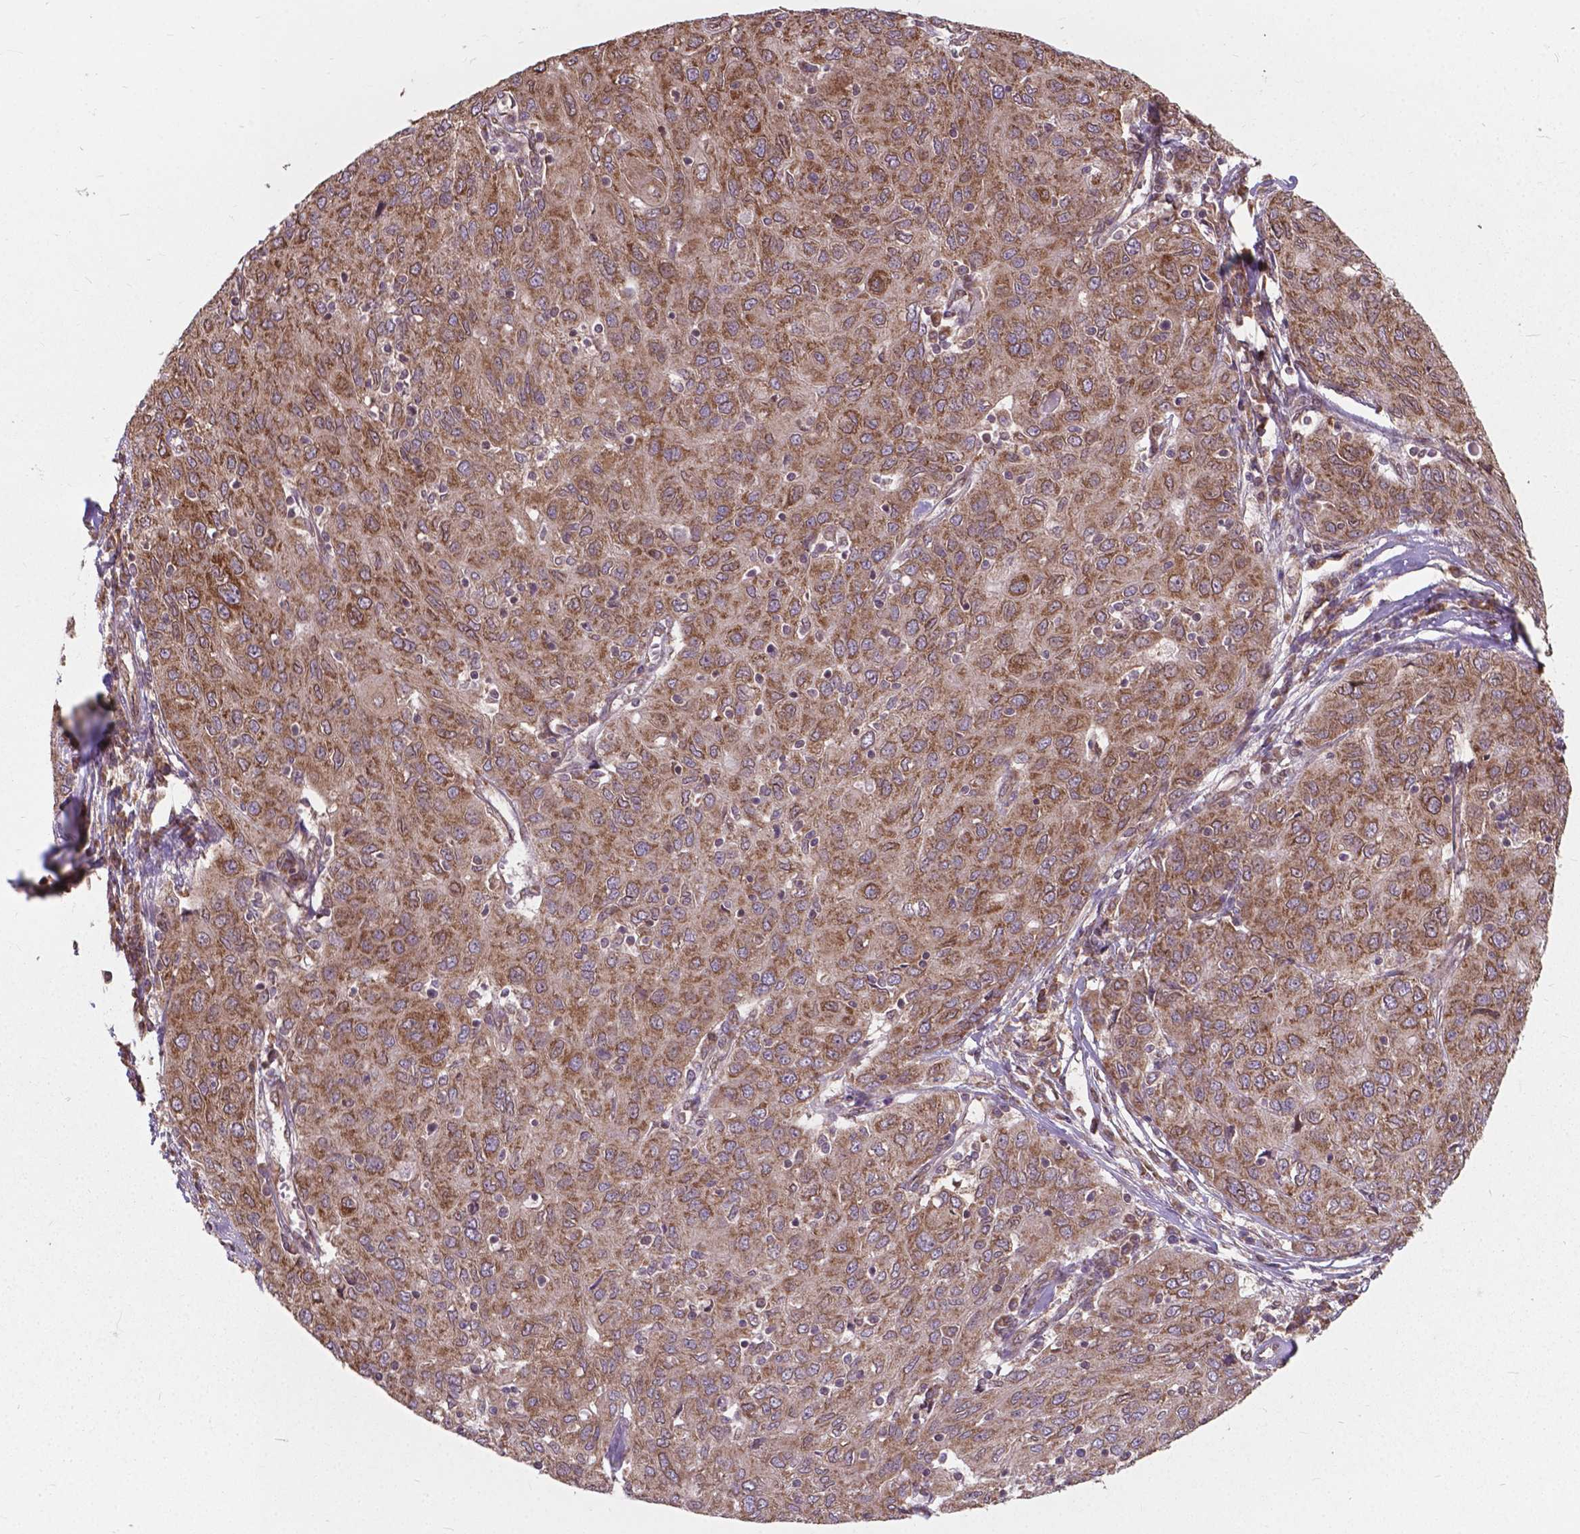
{"staining": {"intensity": "moderate", "quantity": ">75%", "location": "cytoplasmic/membranous"}, "tissue": "ovarian cancer", "cell_type": "Tumor cells", "image_type": "cancer", "snomed": [{"axis": "morphology", "description": "Carcinoma, endometroid"}, {"axis": "topography", "description": "Ovary"}], "caption": "Brown immunohistochemical staining in human endometroid carcinoma (ovarian) demonstrates moderate cytoplasmic/membranous staining in about >75% of tumor cells. (Stains: DAB (3,3'-diaminobenzidine) in brown, nuclei in blue, Microscopy: brightfield microscopy at high magnification).", "gene": "MRPL33", "patient": {"sex": "female", "age": 50}}